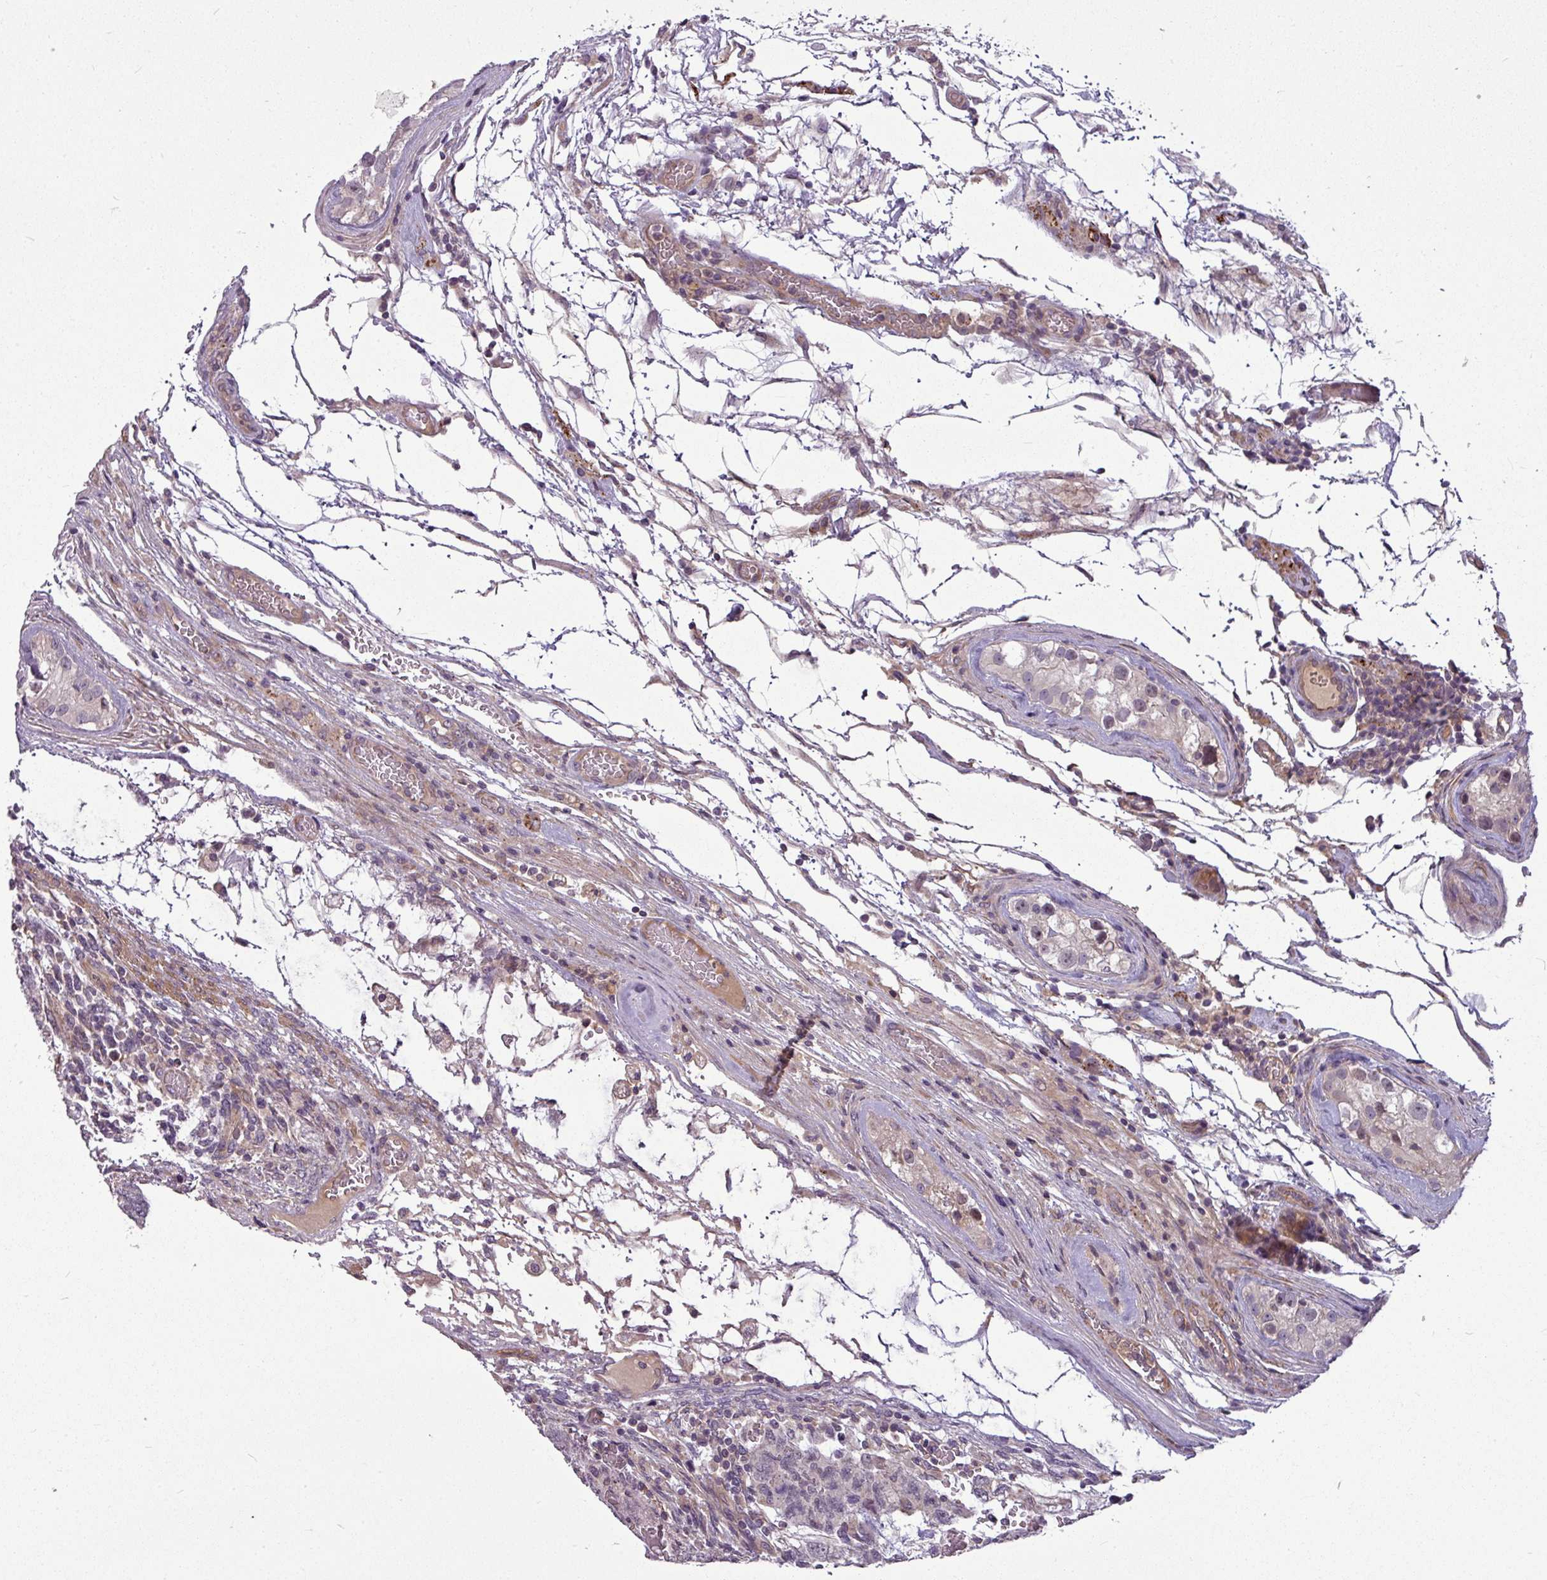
{"staining": {"intensity": "negative", "quantity": "none", "location": "none"}, "tissue": "testis cancer", "cell_type": "Tumor cells", "image_type": "cancer", "snomed": [{"axis": "morphology", "description": "Normal tissue, NOS"}, {"axis": "morphology", "description": "Carcinoma, Embryonal, NOS"}, {"axis": "topography", "description": "Testis"}], "caption": "Tumor cells show no significant protein staining in testis cancer (embryonal carcinoma).", "gene": "ZNF35", "patient": {"sex": "male", "age": 36}}